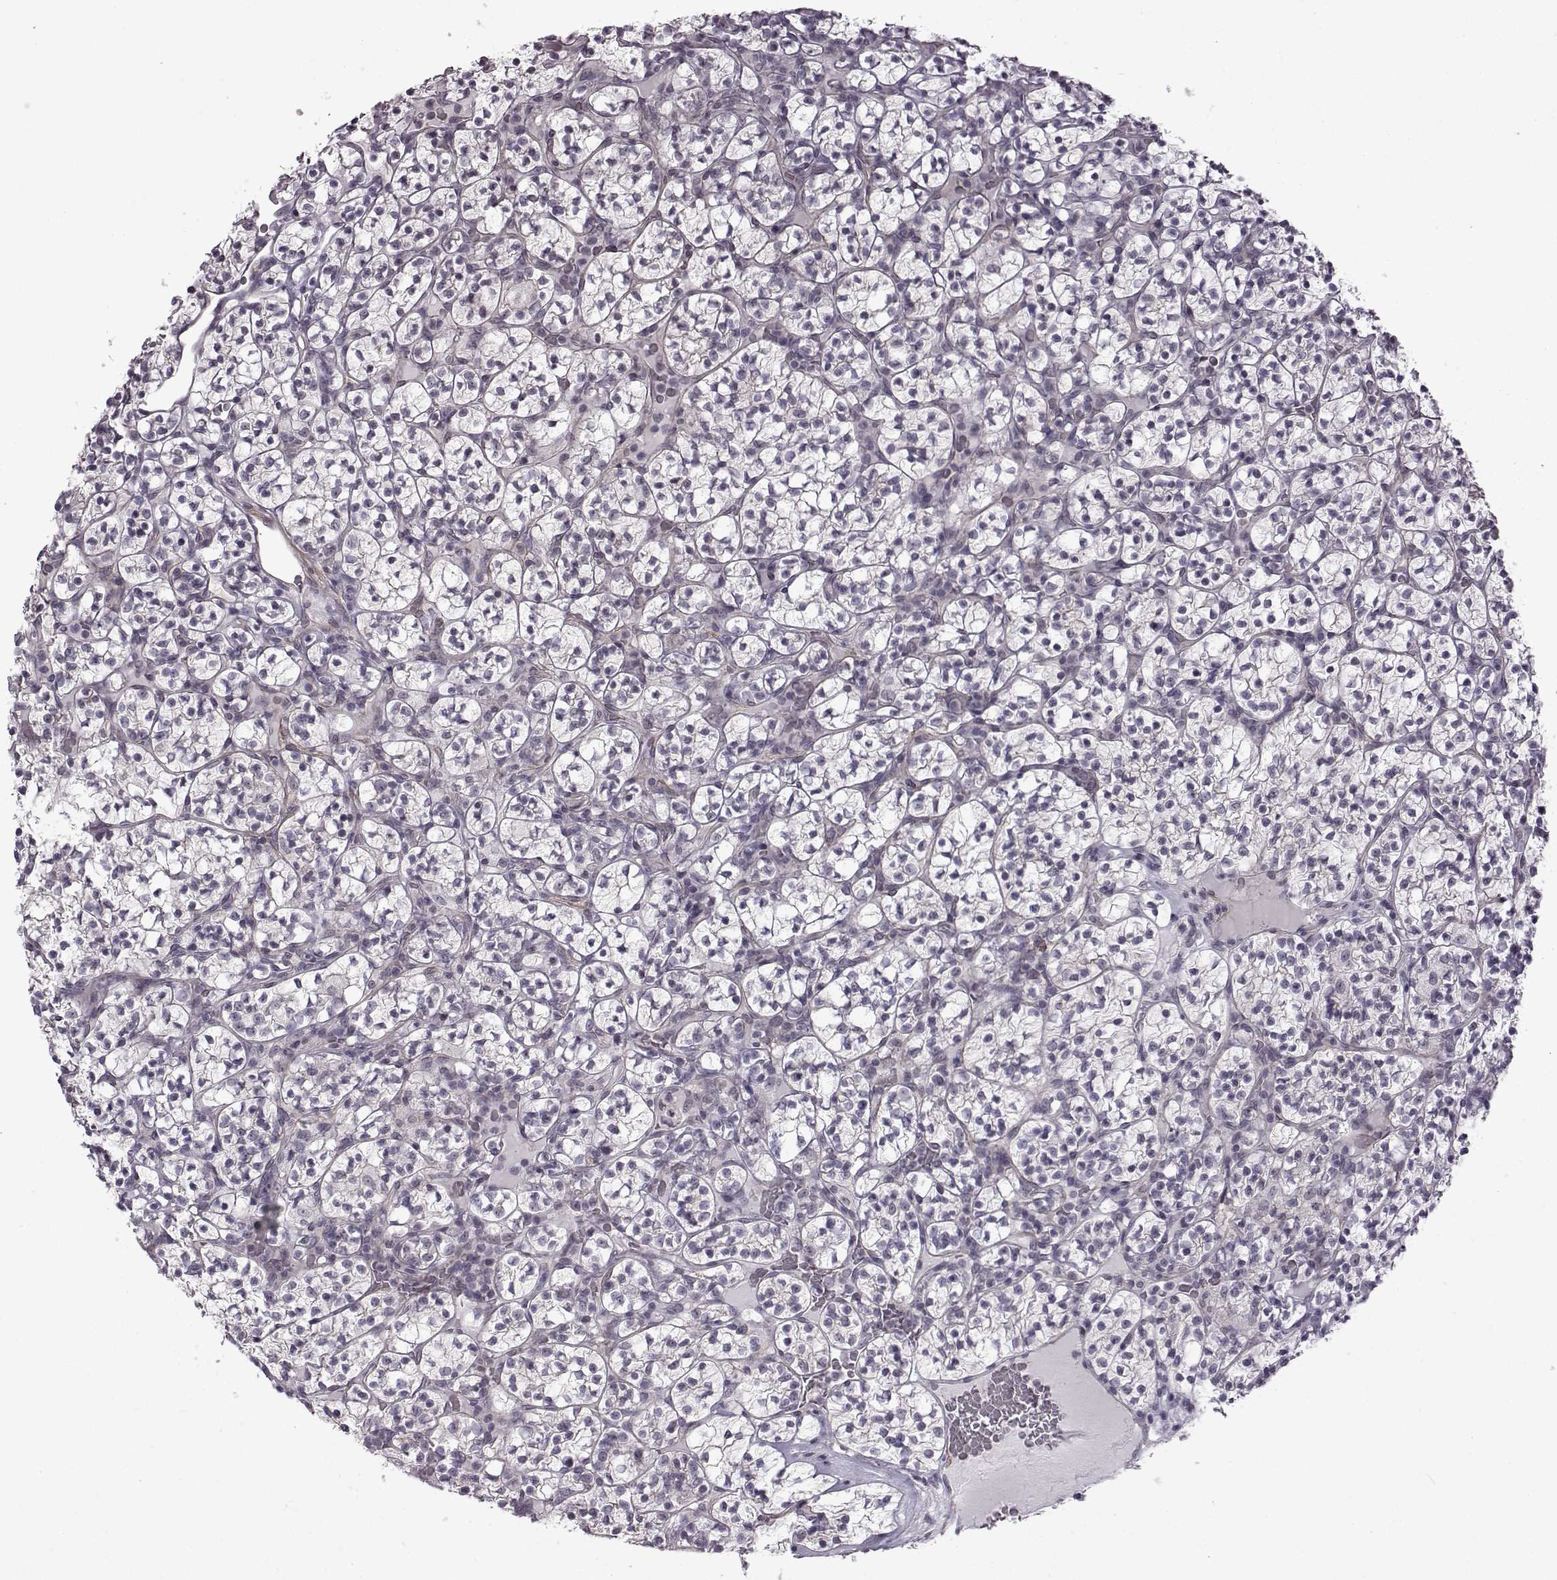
{"staining": {"intensity": "negative", "quantity": "none", "location": "none"}, "tissue": "renal cancer", "cell_type": "Tumor cells", "image_type": "cancer", "snomed": [{"axis": "morphology", "description": "Adenocarcinoma, NOS"}, {"axis": "topography", "description": "Kidney"}], "caption": "Immunohistochemistry histopathology image of neoplastic tissue: adenocarcinoma (renal) stained with DAB (3,3'-diaminobenzidine) demonstrates no significant protein expression in tumor cells. (Immunohistochemistry (ihc), brightfield microscopy, high magnification).", "gene": "SYNPO2", "patient": {"sex": "female", "age": 89}}